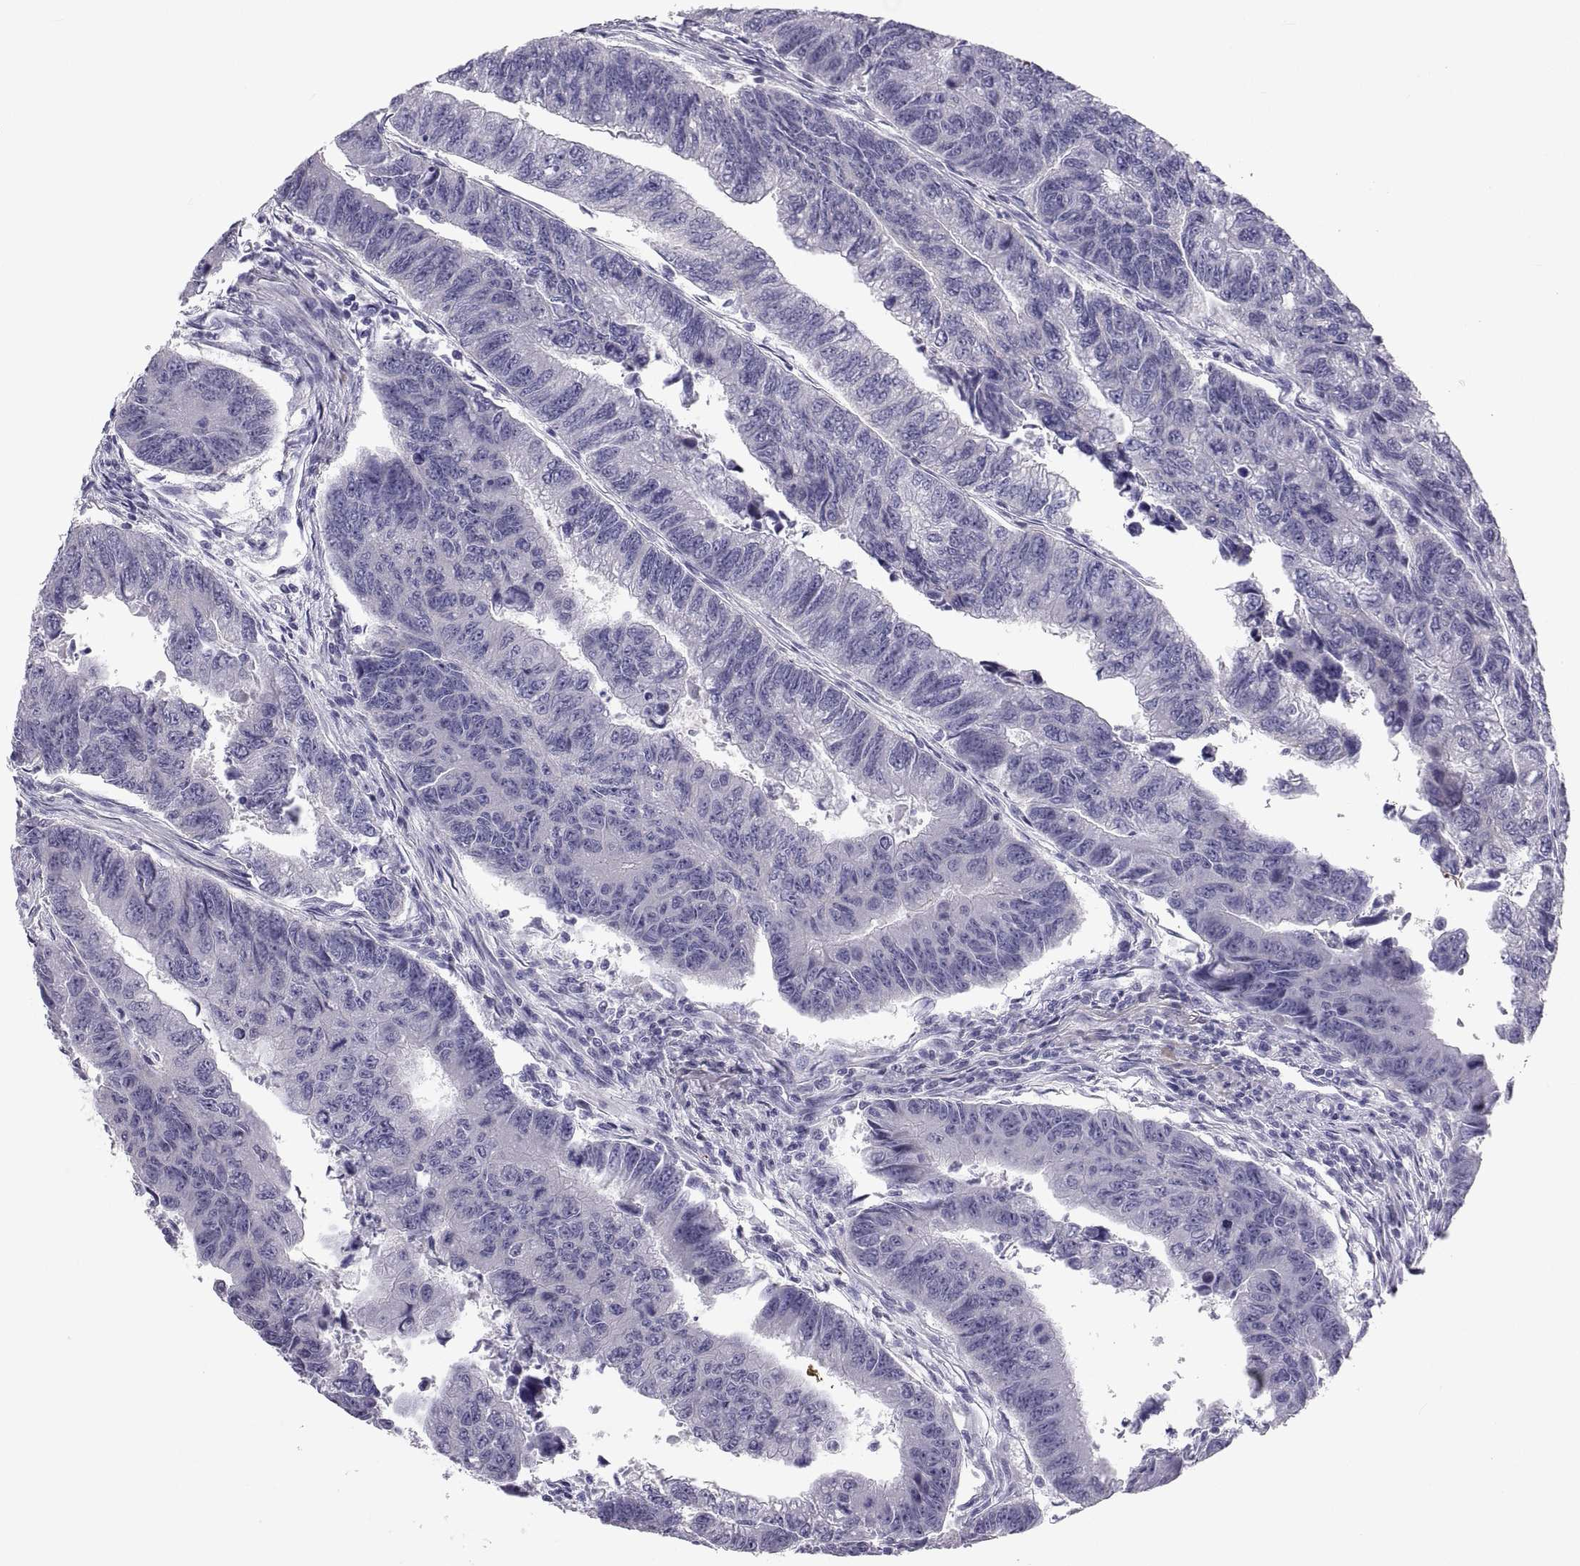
{"staining": {"intensity": "negative", "quantity": "none", "location": "none"}, "tissue": "colorectal cancer", "cell_type": "Tumor cells", "image_type": "cancer", "snomed": [{"axis": "morphology", "description": "Adenocarcinoma, NOS"}, {"axis": "topography", "description": "Colon"}], "caption": "Tumor cells show no significant protein expression in colorectal cancer.", "gene": "IGSF1", "patient": {"sex": "female", "age": 65}}